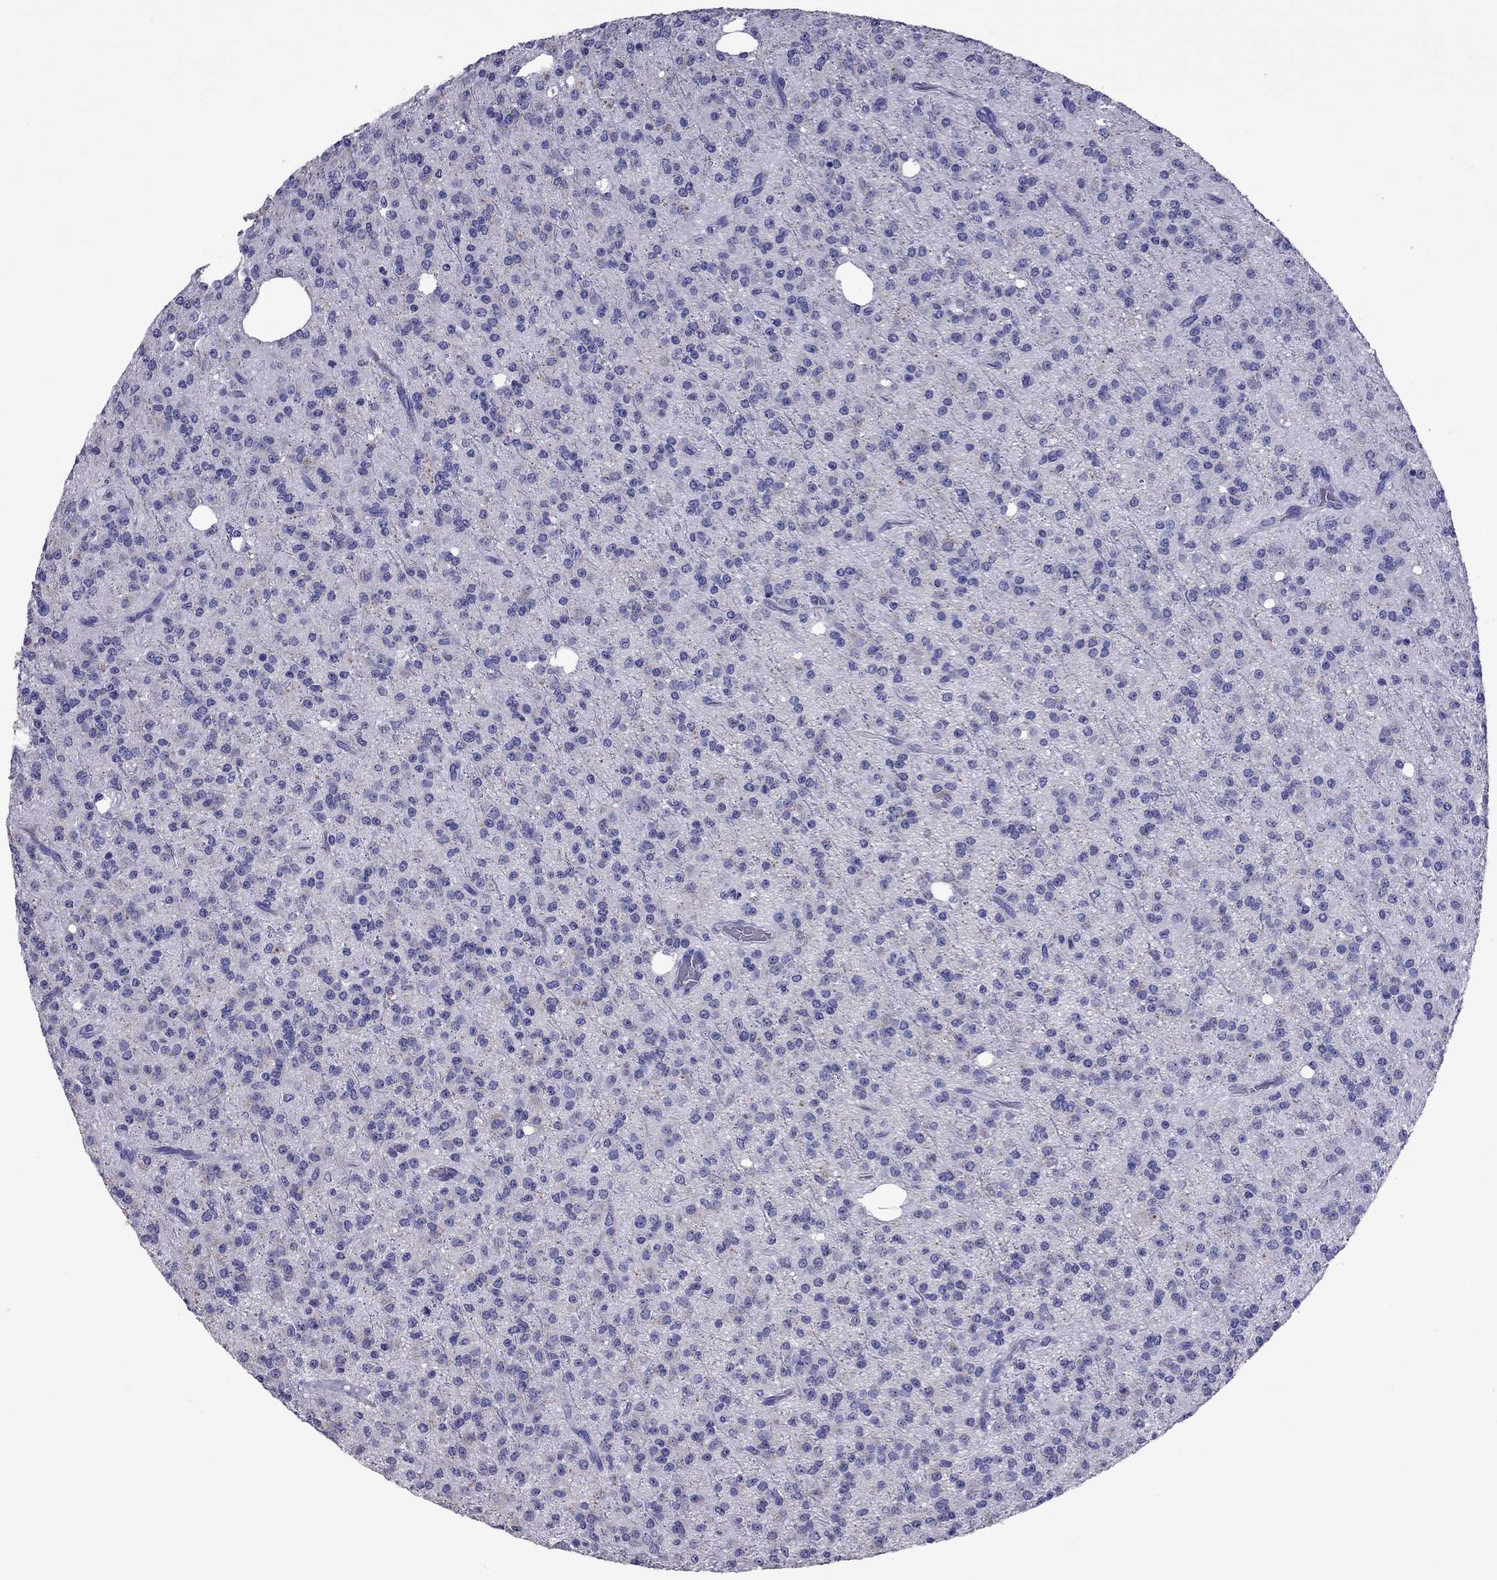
{"staining": {"intensity": "negative", "quantity": "none", "location": "none"}, "tissue": "glioma", "cell_type": "Tumor cells", "image_type": "cancer", "snomed": [{"axis": "morphology", "description": "Glioma, malignant, Low grade"}, {"axis": "topography", "description": "Brain"}], "caption": "Tumor cells show no significant staining in glioma. (DAB immunohistochemistry with hematoxylin counter stain).", "gene": "TTLL13", "patient": {"sex": "male", "age": 27}}